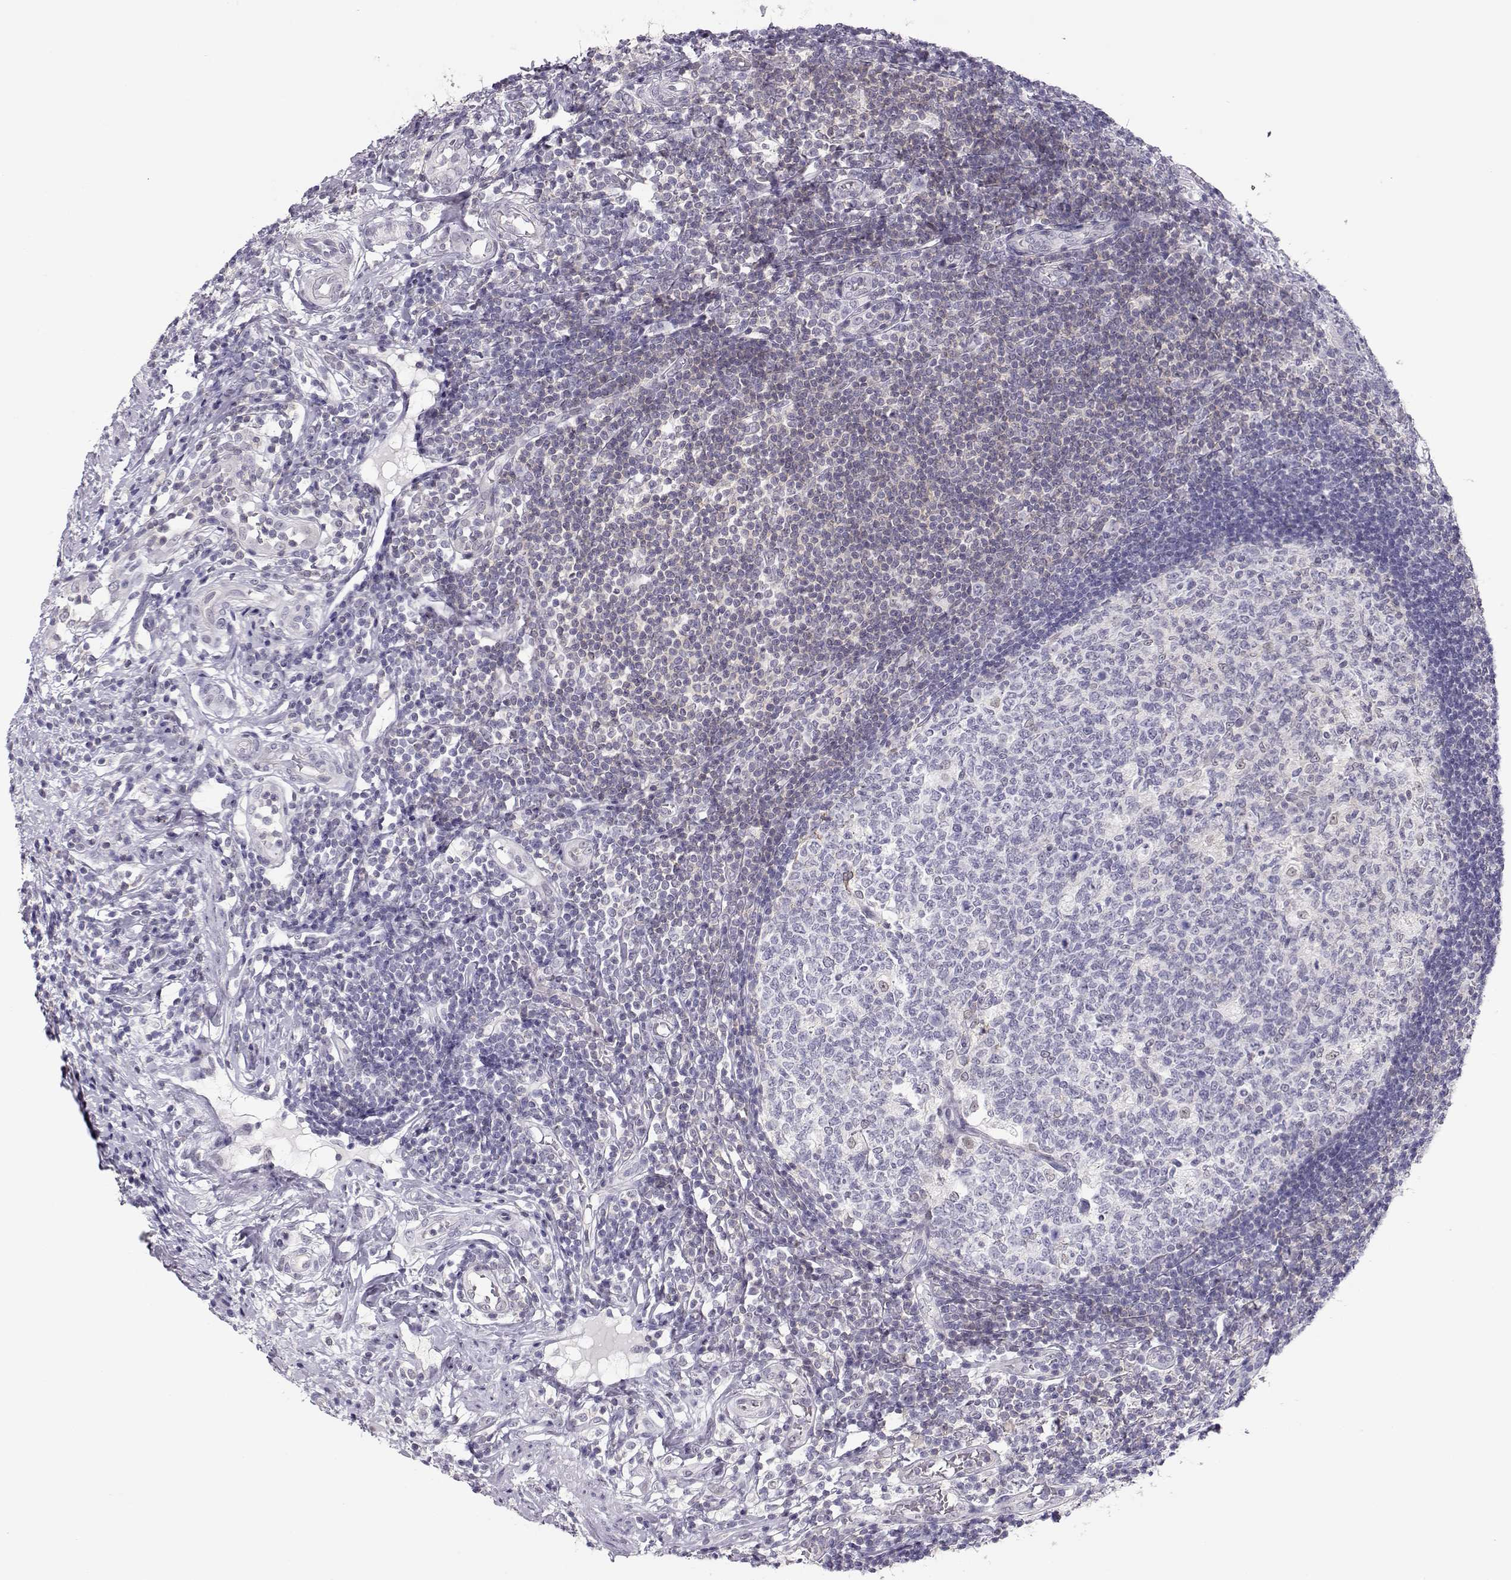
{"staining": {"intensity": "negative", "quantity": "none", "location": "none"}, "tissue": "appendix", "cell_type": "Lymphoid tissue", "image_type": "normal", "snomed": [{"axis": "morphology", "description": "Normal tissue, NOS"}, {"axis": "morphology", "description": "Inflammation, NOS"}, {"axis": "topography", "description": "Appendix"}], "caption": "This photomicrograph is of benign appendix stained with immunohistochemistry (IHC) to label a protein in brown with the nuclei are counter-stained blue. There is no positivity in lymphoid tissue. The staining is performed using DAB brown chromogen with nuclei counter-stained in using hematoxylin.", "gene": "TEPP", "patient": {"sex": "male", "age": 16}}